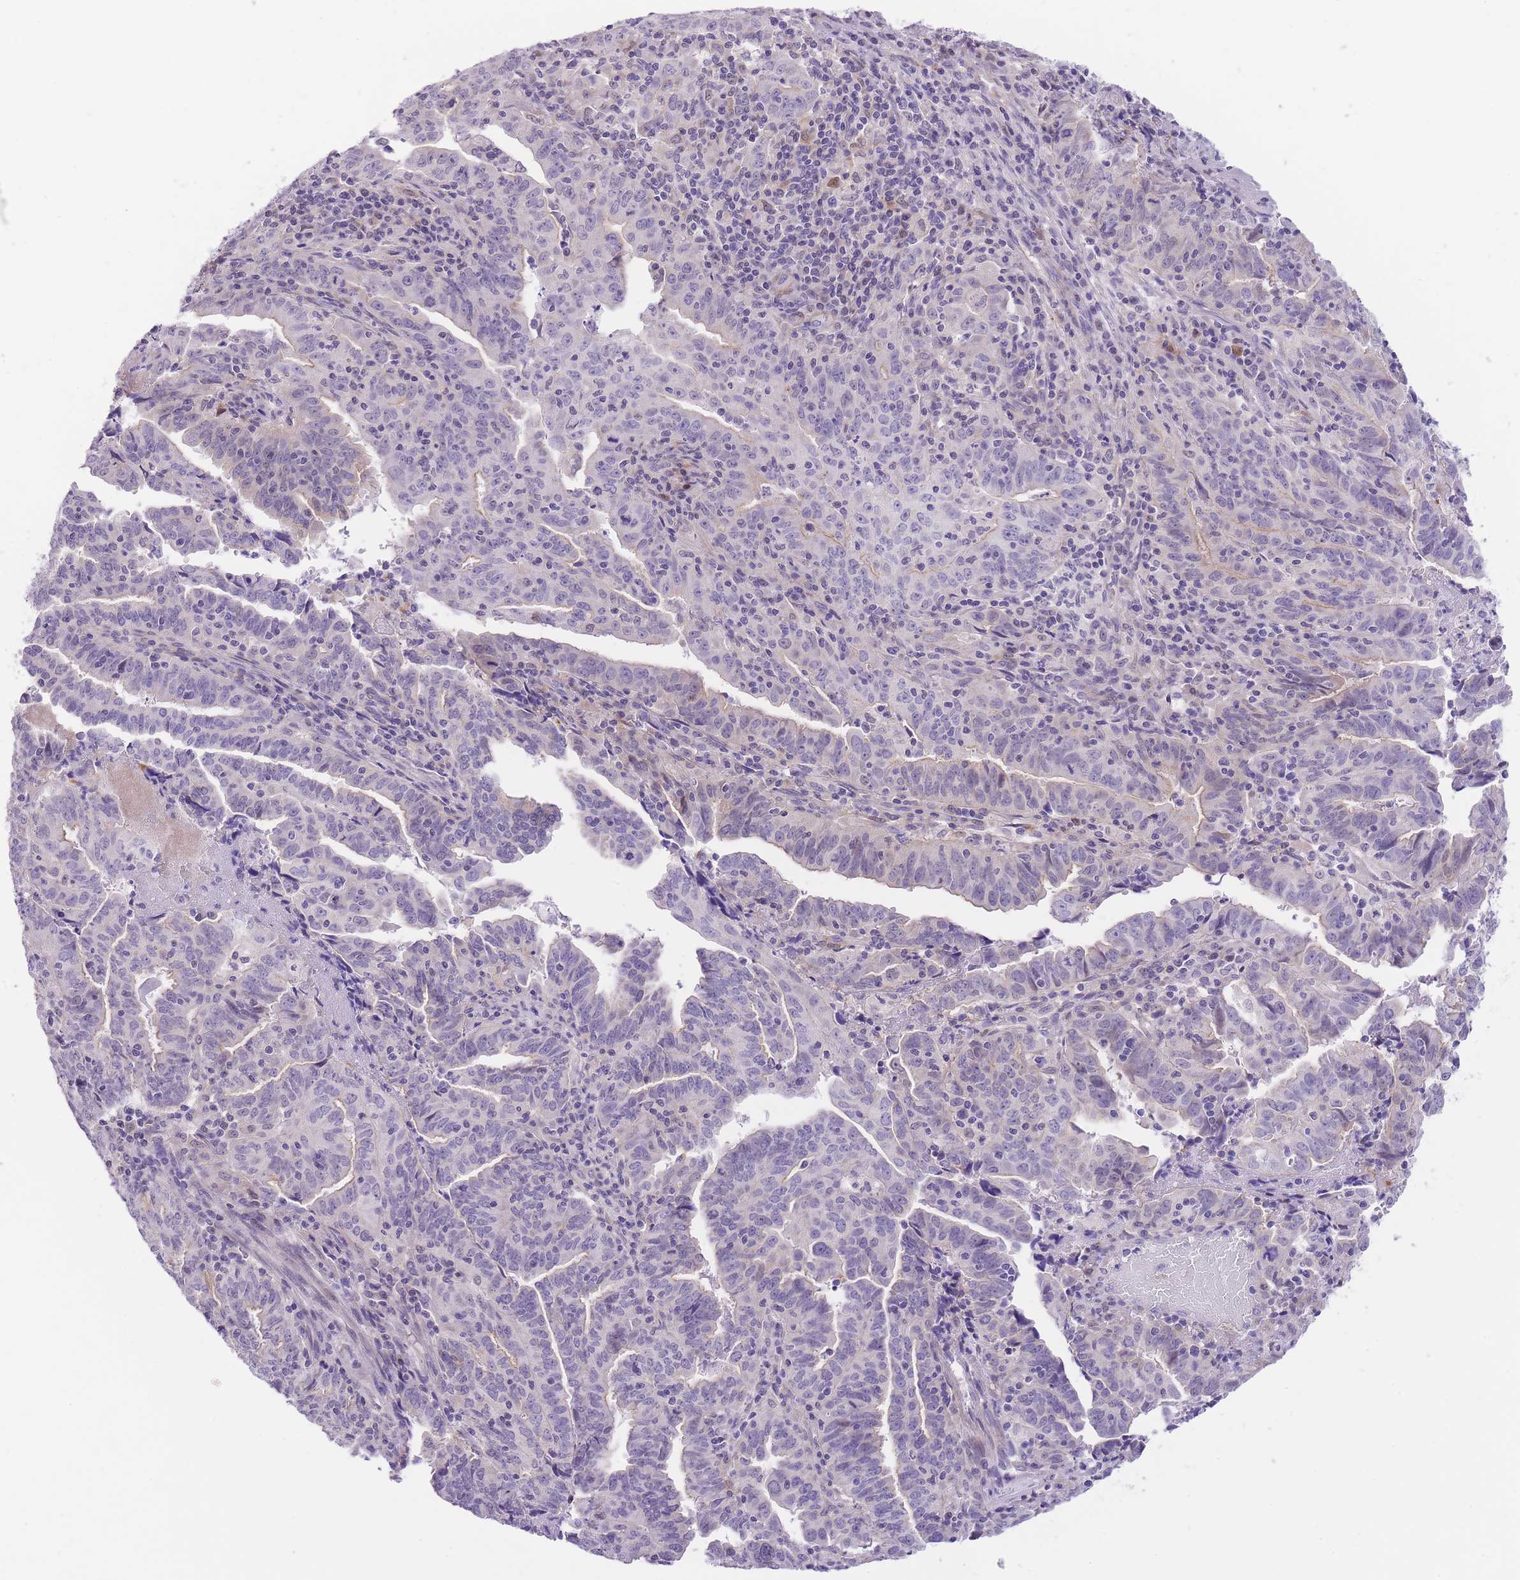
{"staining": {"intensity": "negative", "quantity": "none", "location": "none"}, "tissue": "endometrial cancer", "cell_type": "Tumor cells", "image_type": "cancer", "snomed": [{"axis": "morphology", "description": "Adenocarcinoma, NOS"}, {"axis": "topography", "description": "Endometrium"}], "caption": "Tumor cells show no significant protein expression in endometrial cancer. (Brightfield microscopy of DAB (3,3'-diaminobenzidine) IHC at high magnification).", "gene": "OR11H12", "patient": {"sex": "female", "age": 60}}